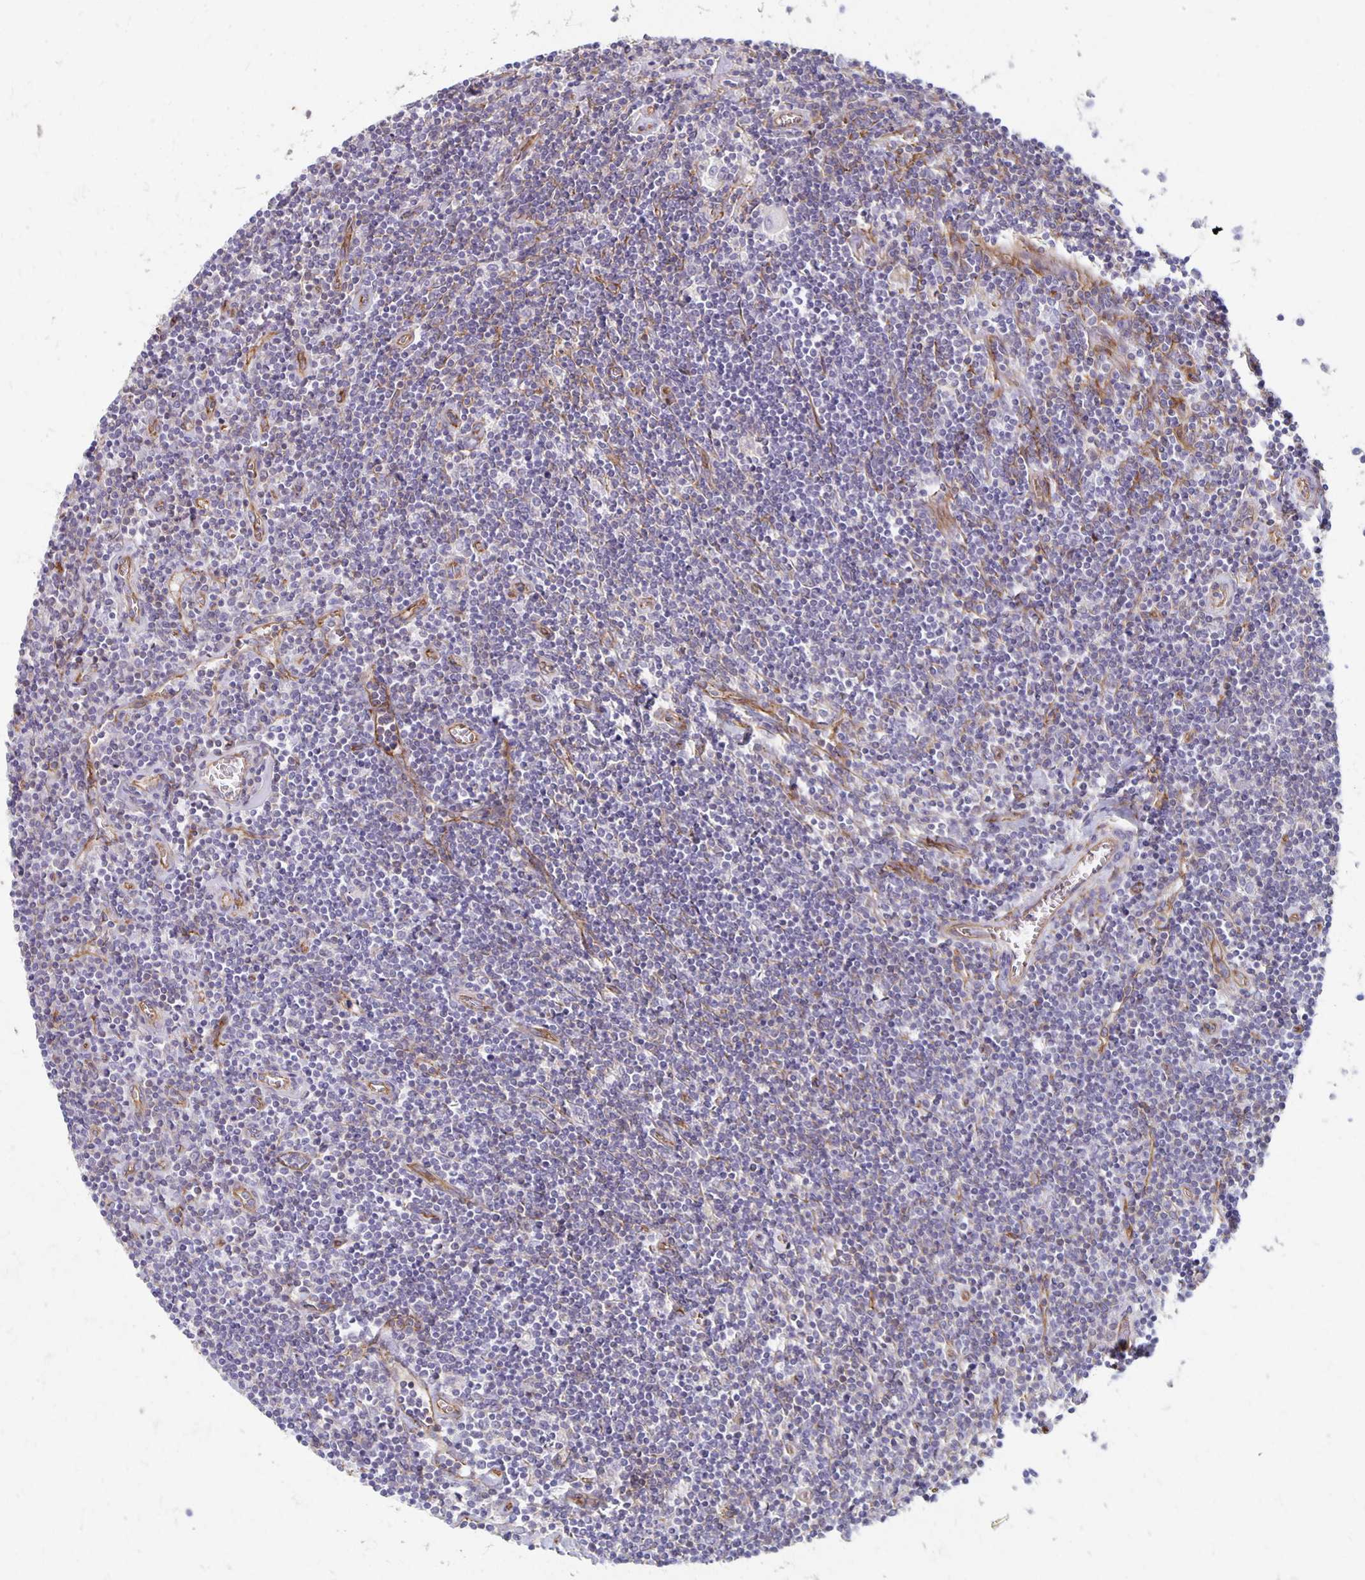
{"staining": {"intensity": "negative", "quantity": "none", "location": "none"}, "tissue": "lymphoma", "cell_type": "Tumor cells", "image_type": "cancer", "snomed": [{"axis": "morphology", "description": "Hodgkin's disease, NOS"}, {"axis": "topography", "description": "Lymph node"}], "caption": "Tumor cells are negative for protein expression in human lymphoma.", "gene": "PPP1R3E", "patient": {"sex": "male", "age": 40}}